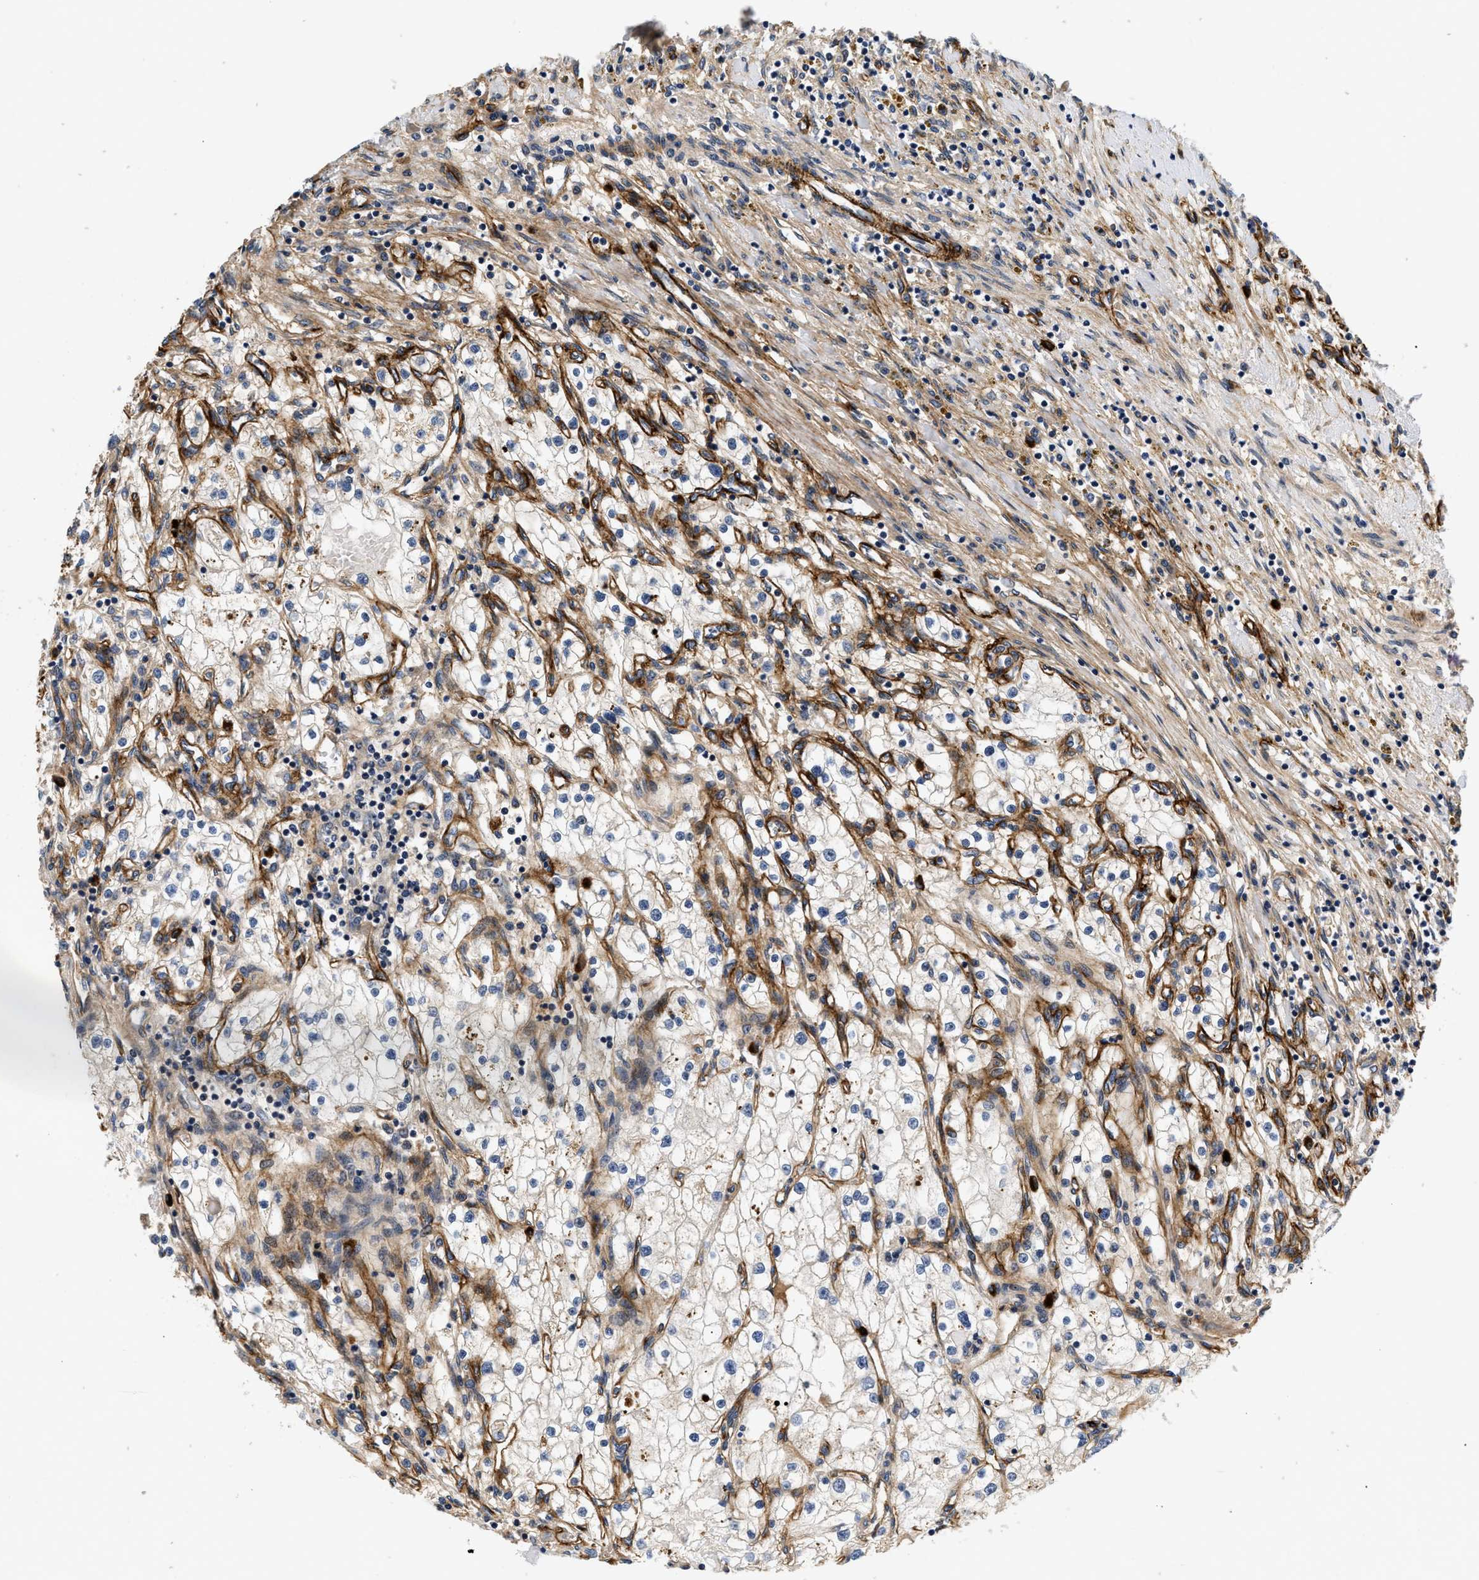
{"staining": {"intensity": "weak", "quantity": "<25%", "location": "cytoplasmic/membranous"}, "tissue": "renal cancer", "cell_type": "Tumor cells", "image_type": "cancer", "snomed": [{"axis": "morphology", "description": "Adenocarcinoma, NOS"}, {"axis": "topography", "description": "Kidney"}], "caption": "Immunohistochemistry of adenocarcinoma (renal) displays no staining in tumor cells.", "gene": "NME6", "patient": {"sex": "male", "age": 68}}